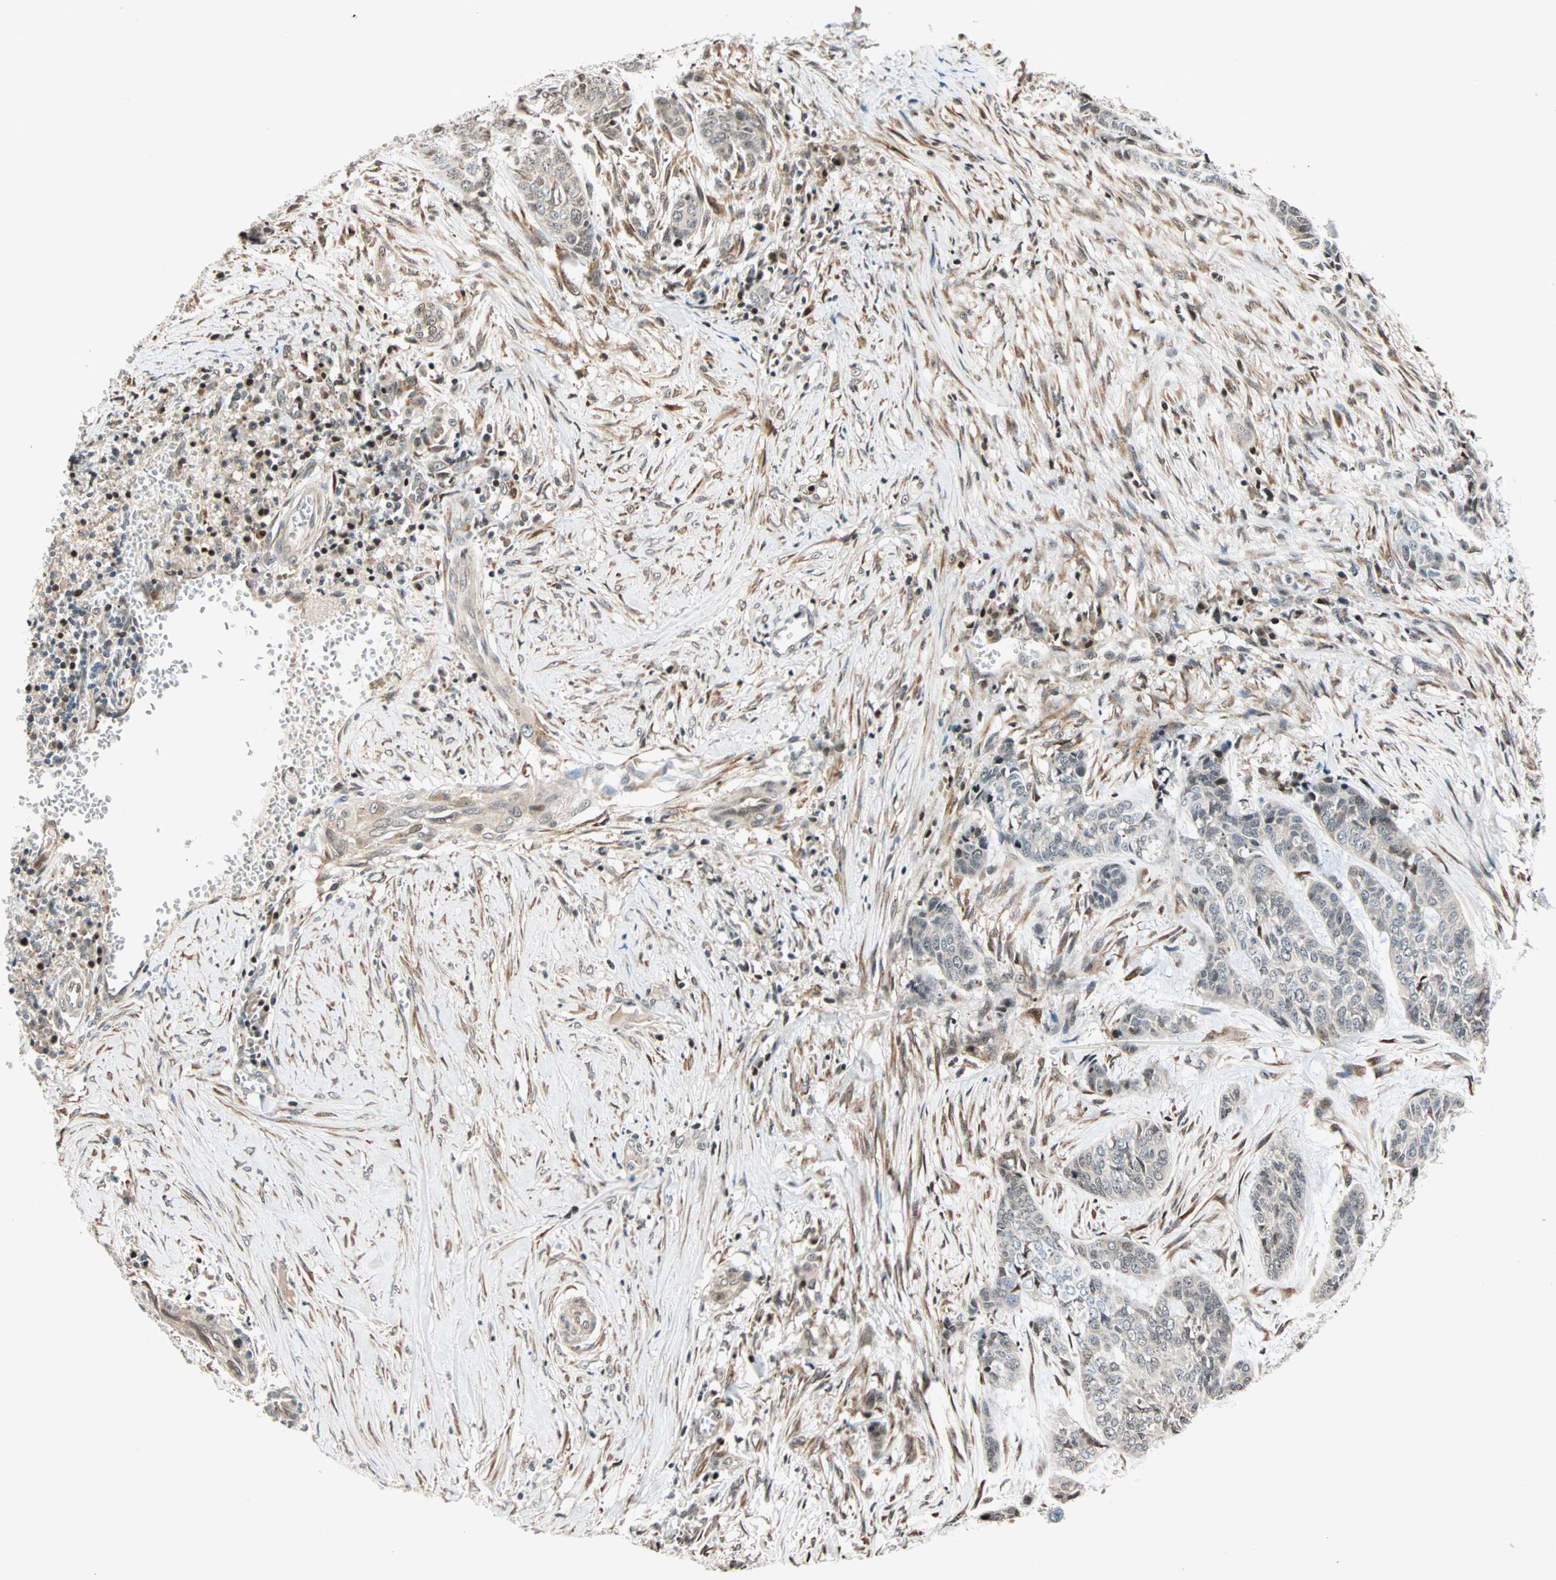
{"staining": {"intensity": "weak", "quantity": "25%-75%", "location": "cytoplasmic/membranous,nuclear"}, "tissue": "skin cancer", "cell_type": "Tumor cells", "image_type": "cancer", "snomed": [{"axis": "morphology", "description": "Basal cell carcinoma"}, {"axis": "topography", "description": "Skin"}], "caption": "The image reveals a brown stain indicating the presence of a protein in the cytoplasmic/membranous and nuclear of tumor cells in skin cancer. The staining is performed using DAB brown chromogen to label protein expression. The nuclei are counter-stained blue using hematoxylin.", "gene": "HECW1", "patient": {"sex": "female", "age": 64}}